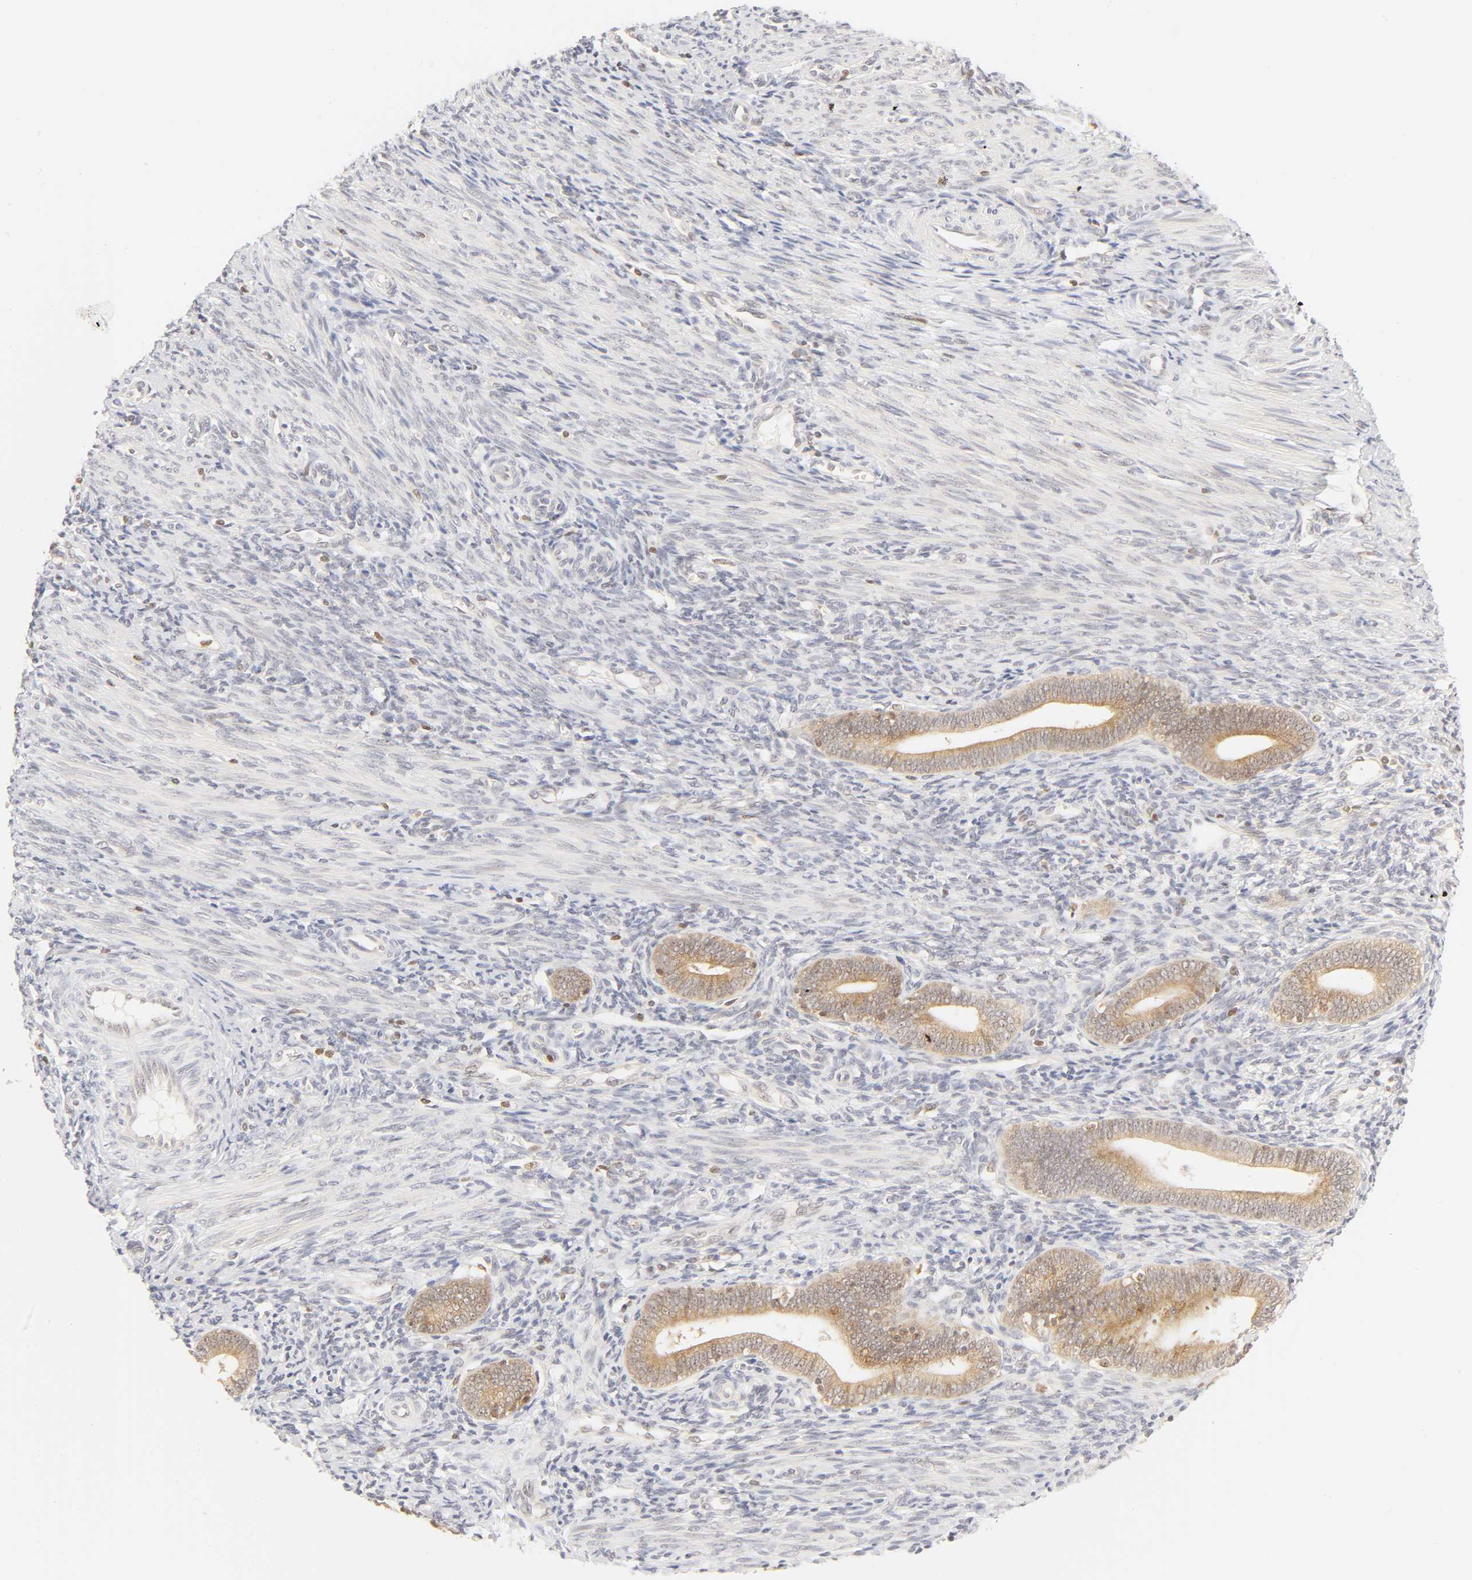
{"staining": {"intensity": "negative", "quantity": "none", "location": "none"}, "tissue": "endometrium", "cell_type": "Cells in endometrial stroma", "image_type": "normal", "snomed": [{"axis": "morphology", "description": "Normal tissue, NOS"}, {"axis": "topography", "description": "Uterus"}, {"axis": "topography", "description": "Endometrium"}], "caption": "IHC photomicrograph of unremarkable endometrium stained for a protein (brown), which reveals no staining in cells in endometrial stroma.", "gene": "KIF2A", "patient": {"sex": "female", "age": 33}}